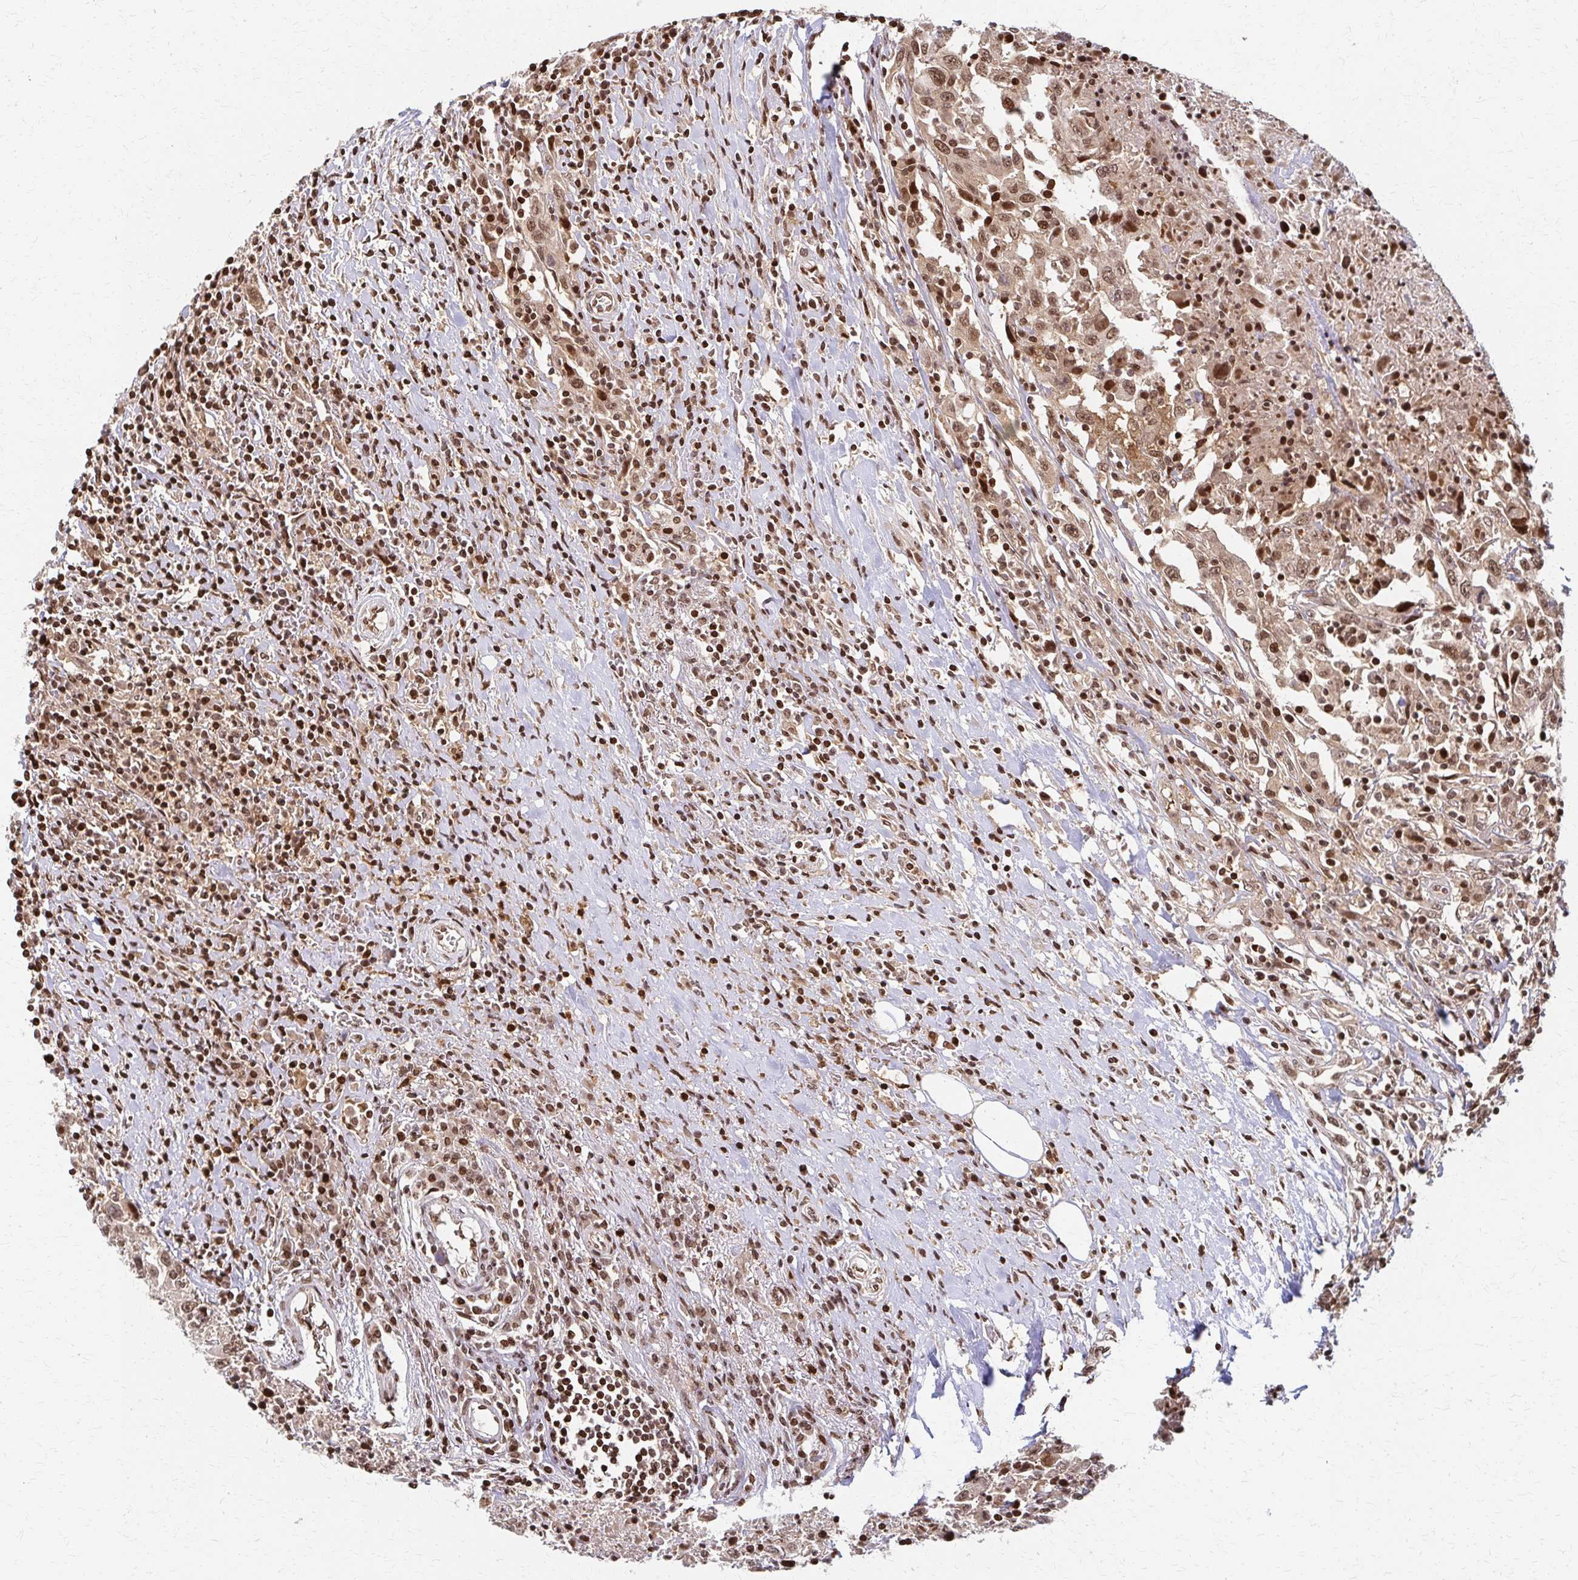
{"staining": {"intensity": "moderate", "quantity": ">75%", "location": "cytoplasmic/membranous,nuclear"}, "tissue": "urothelial cancer", "cell_type": "Tumor cells", "image_type": "cancer", "snomed": [{"axis": "morphology", "description": "Urothelial carcinoma, High grade"}, {"axis": "topography", "description": "Urinary bladder"}], "caption": "Urothelial cancer tissue demonstrates moderate cytoplasmic/membranous and nuclear staining in approximately >75% of tumor cells", "gene": "PSMD7", "patient": {"sex": "male", "age": 61}}